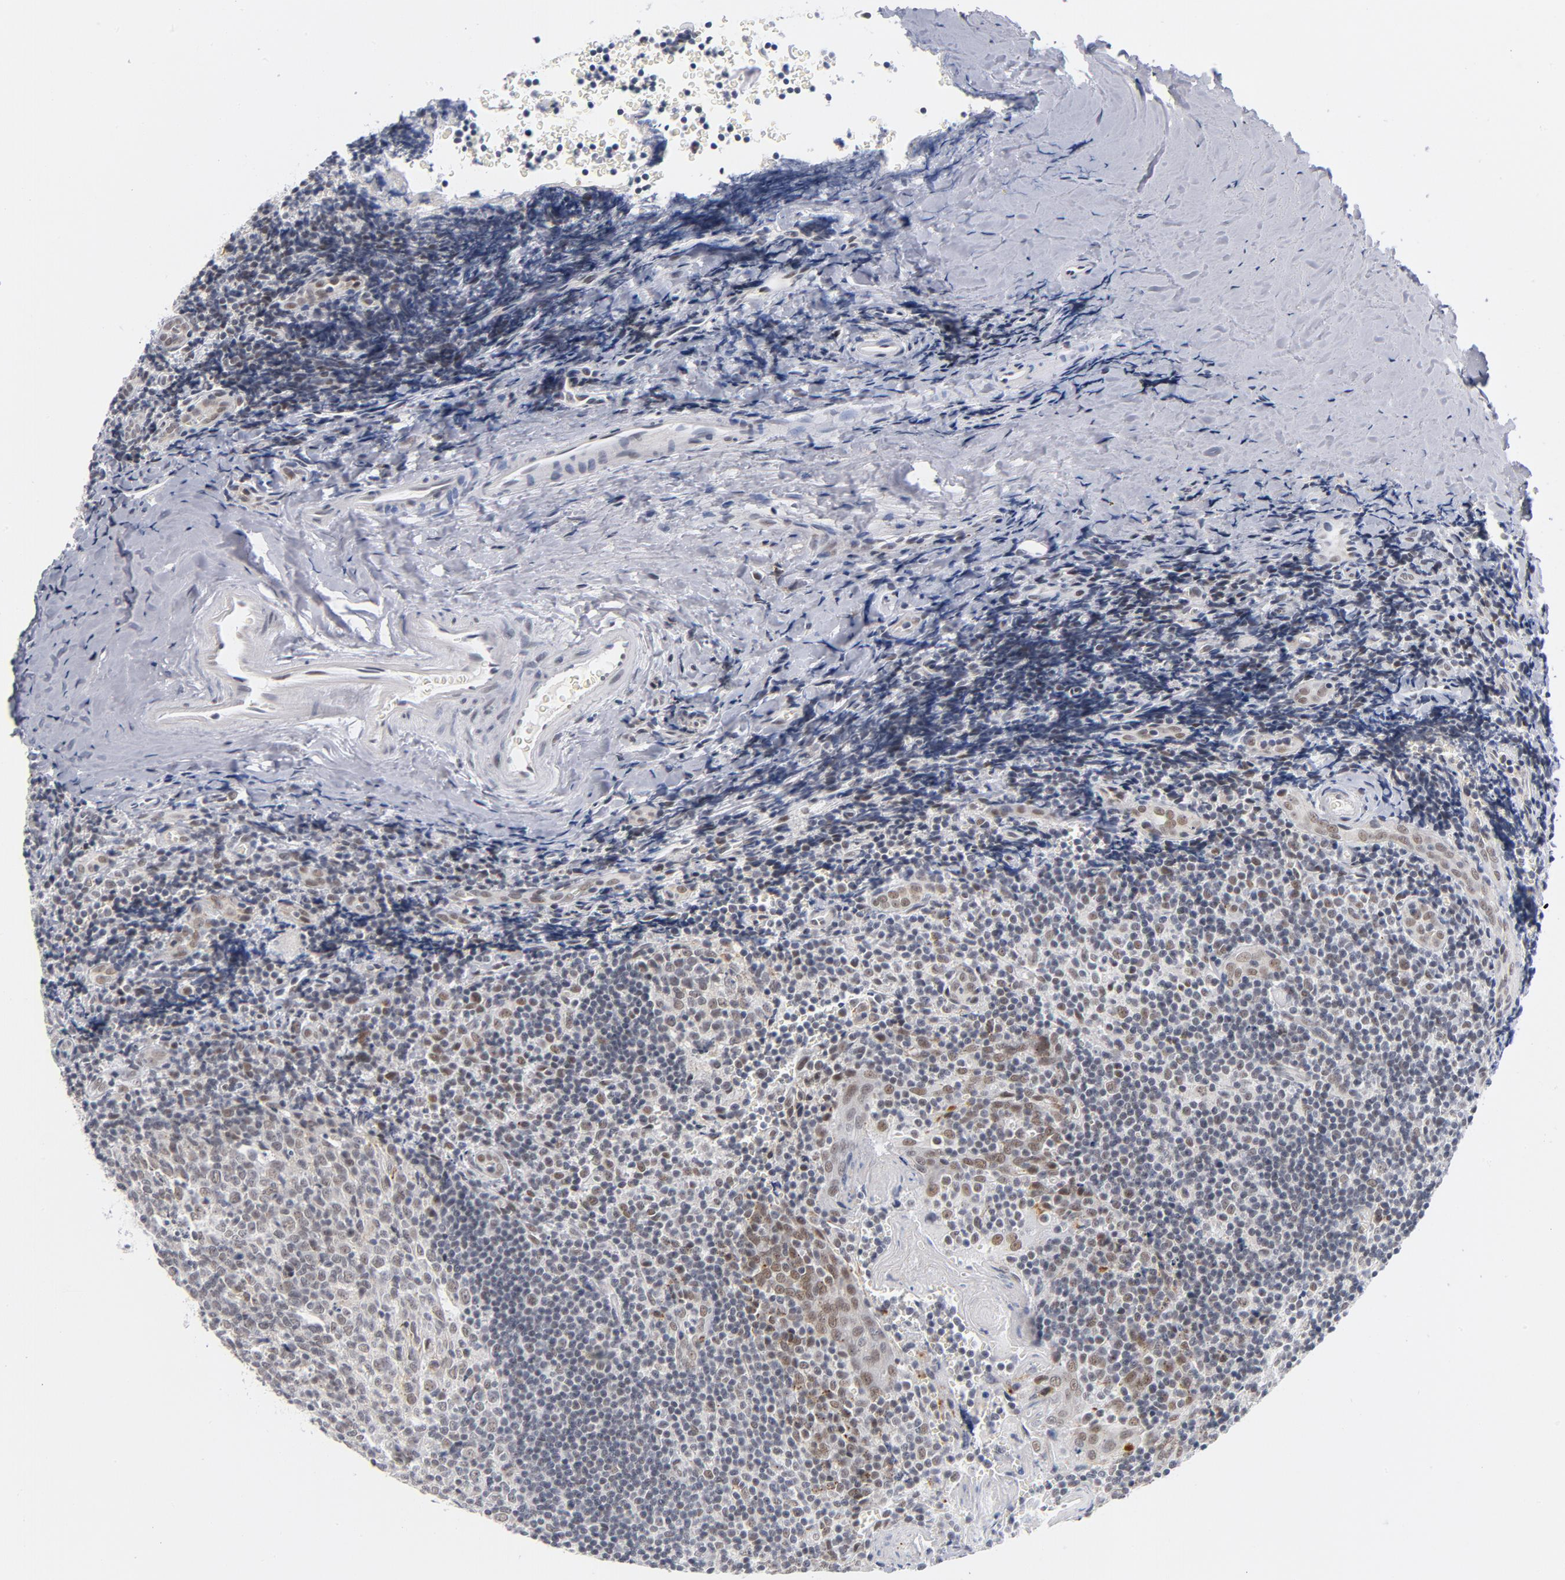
{"staining": {"intensity": "weak", "quantity": "25%-75%", "location": "nuclear"}, "tissue": "tonsil", "cell_type": "Germinal center cells", "image_type": "normal", "snomed": [{"axis": "morphology", "description": "Normal tissue, NOS"}, {"axis": "topography", "description": "Tonsil"}], "caption": "A low amount of weak nuclear positivity is appreciated in about 25%-75% of germinal center cells in unremarkable tonsil.", "gene": "BAP1", "patient": {"sex": "male", "age": 20}}